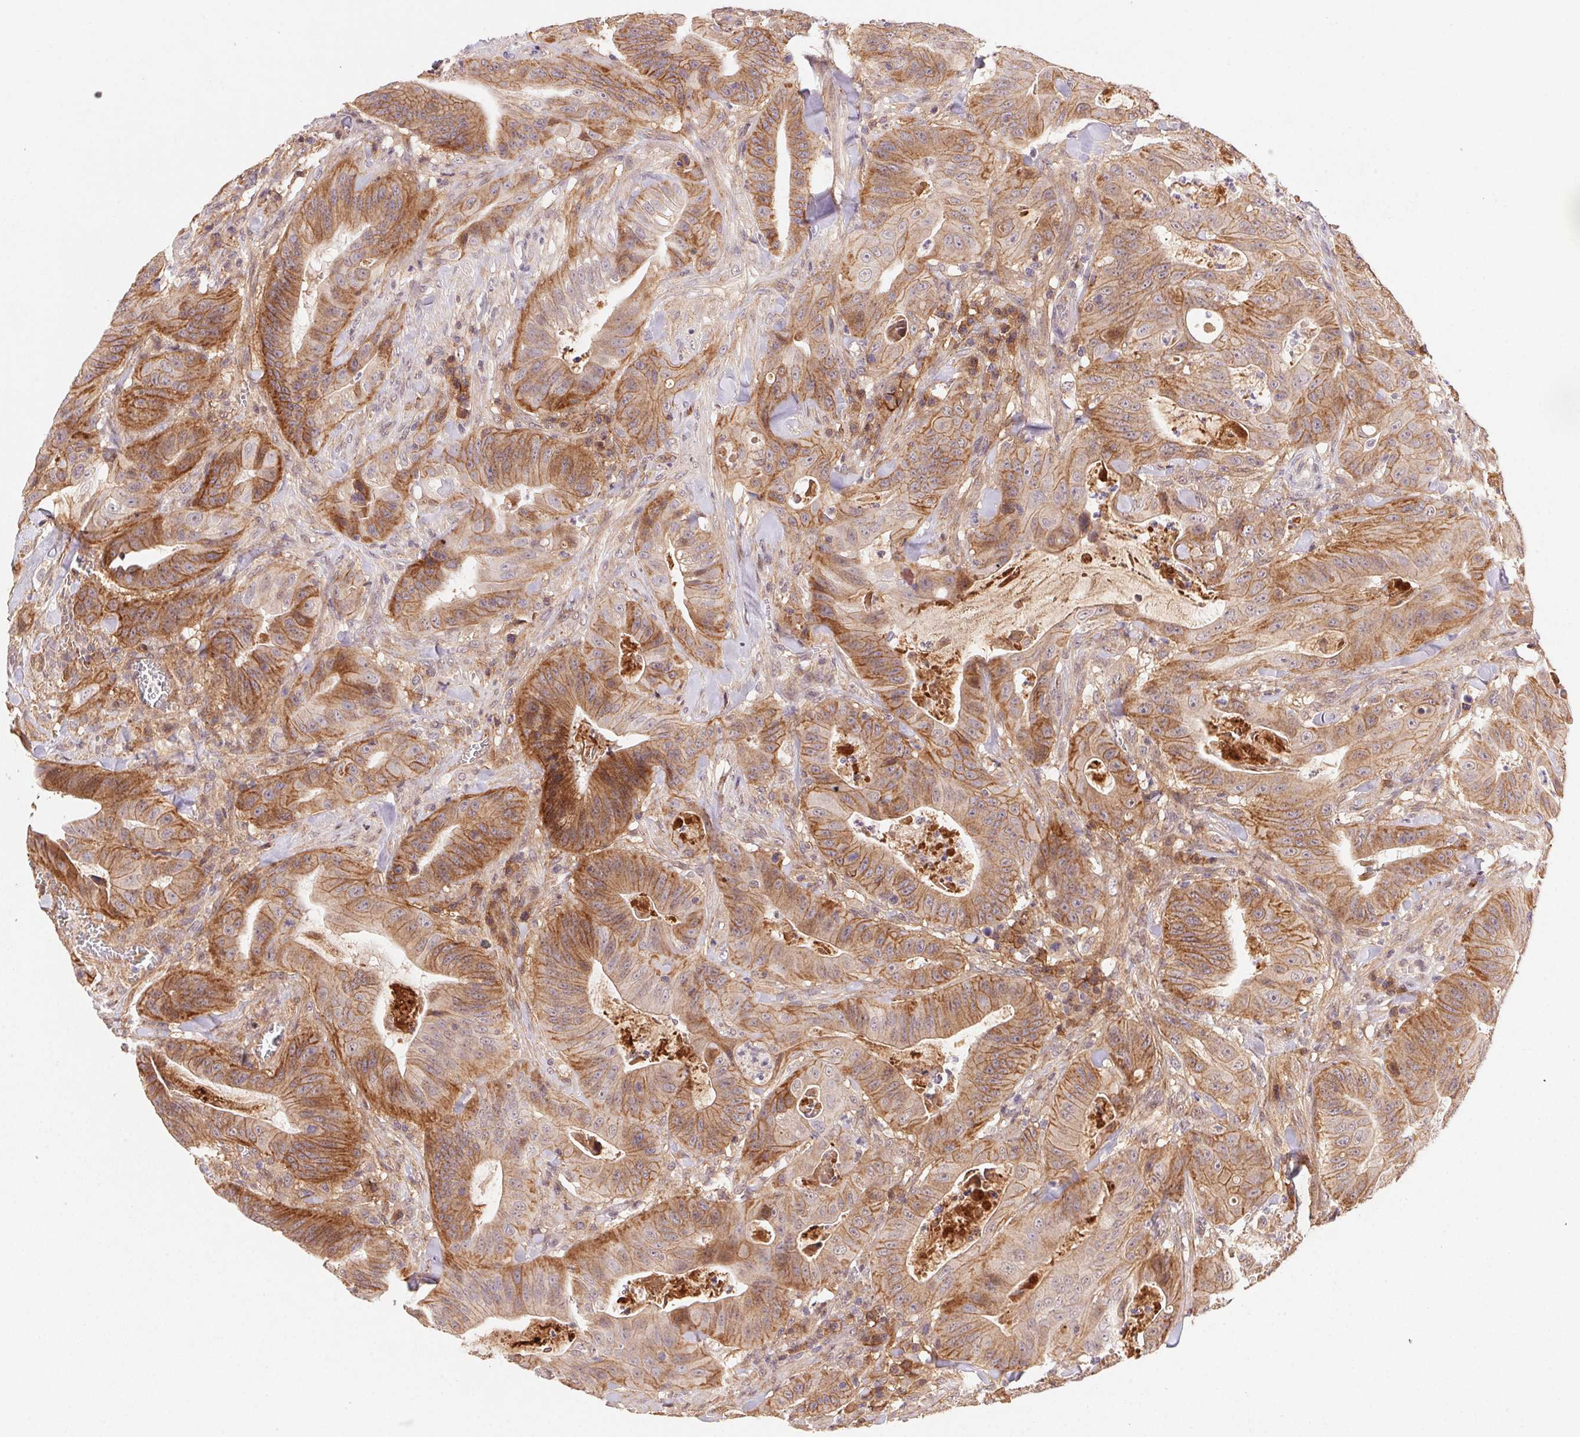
{"staining": {"intensity": "moderate", "quantity": ">75%", "location": "cytoplasmic/membranous"}, "tissue": "colorectal cancer", "cell_type": "Tumor cells", "image_type": "cancer", "snomed": [{"axis": "morphology", "description": "Adenocarcinoma, NOS"}, {"axis": "topography", "description": "Colon"}], "caption": "Immunohistochemistry (IHC) histopathology image of human colorectal cancer (adenocarcinoma) stained for a protein (brown), which shows medium levels of moderate cytoplasmic/membranous positivity in about >75% of tumor cells.", "gene": "SLC52A2", "patient": {"sex": "male", "age": 33}}